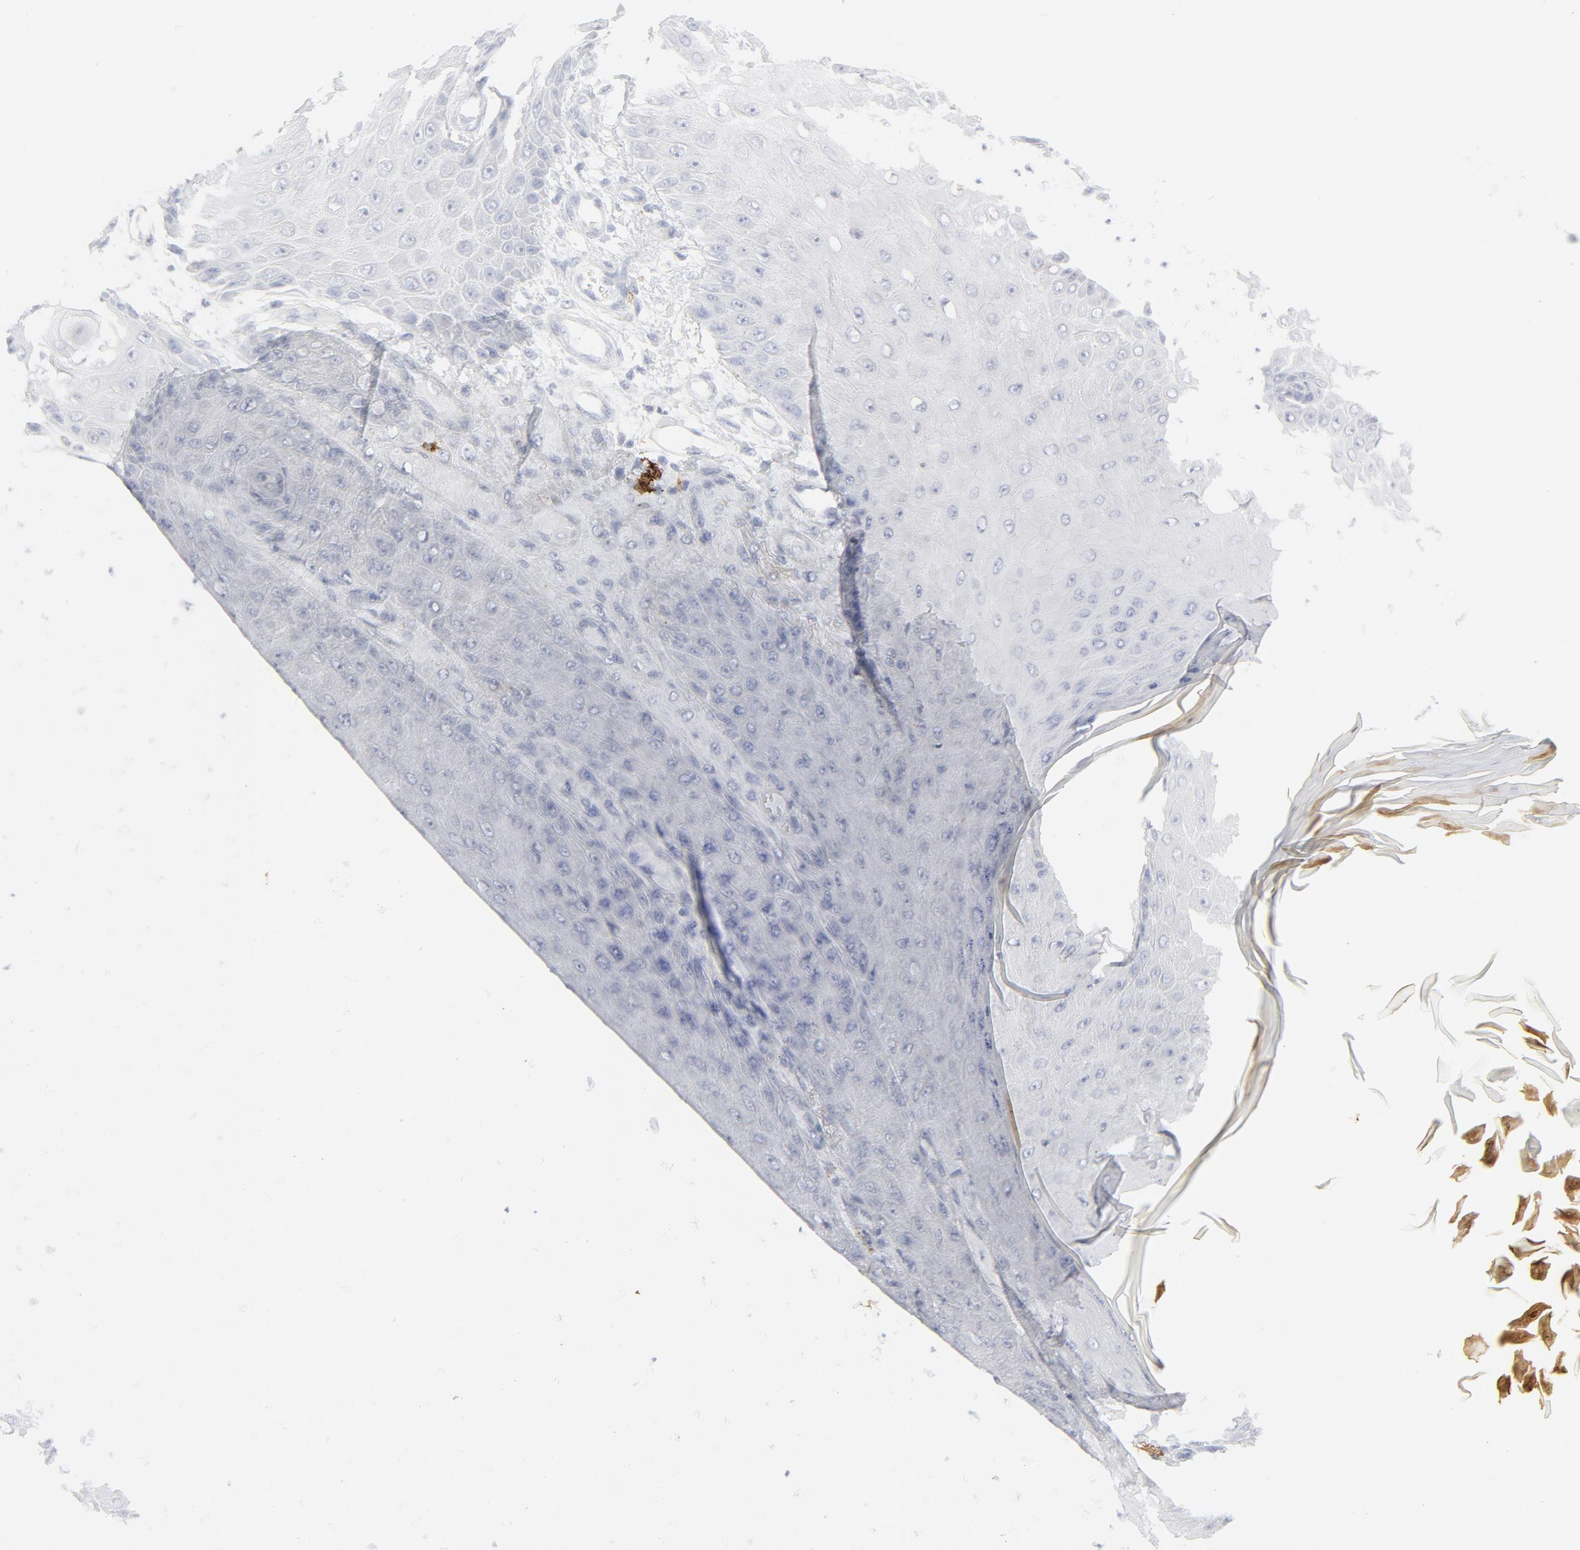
{"staining": {"intensity": "negative", "quantity": "none", "location": "none"}, "tissue": "skin cancer", "cell_type": "Tumor cells", "image_type": "cancer", "snomed": [{"axis": "morphology", "description": "Squamous cell carcinoma, NOS"}, {"axis": "topography", "description": "Skin"}], "caption": "DAB immunohistochemical staining of squamous cell carcinoma (skin) reveals no significant expression in tumor cells.", "gene": "CCR7", "patient": {"sex": "female", "age": 40}}